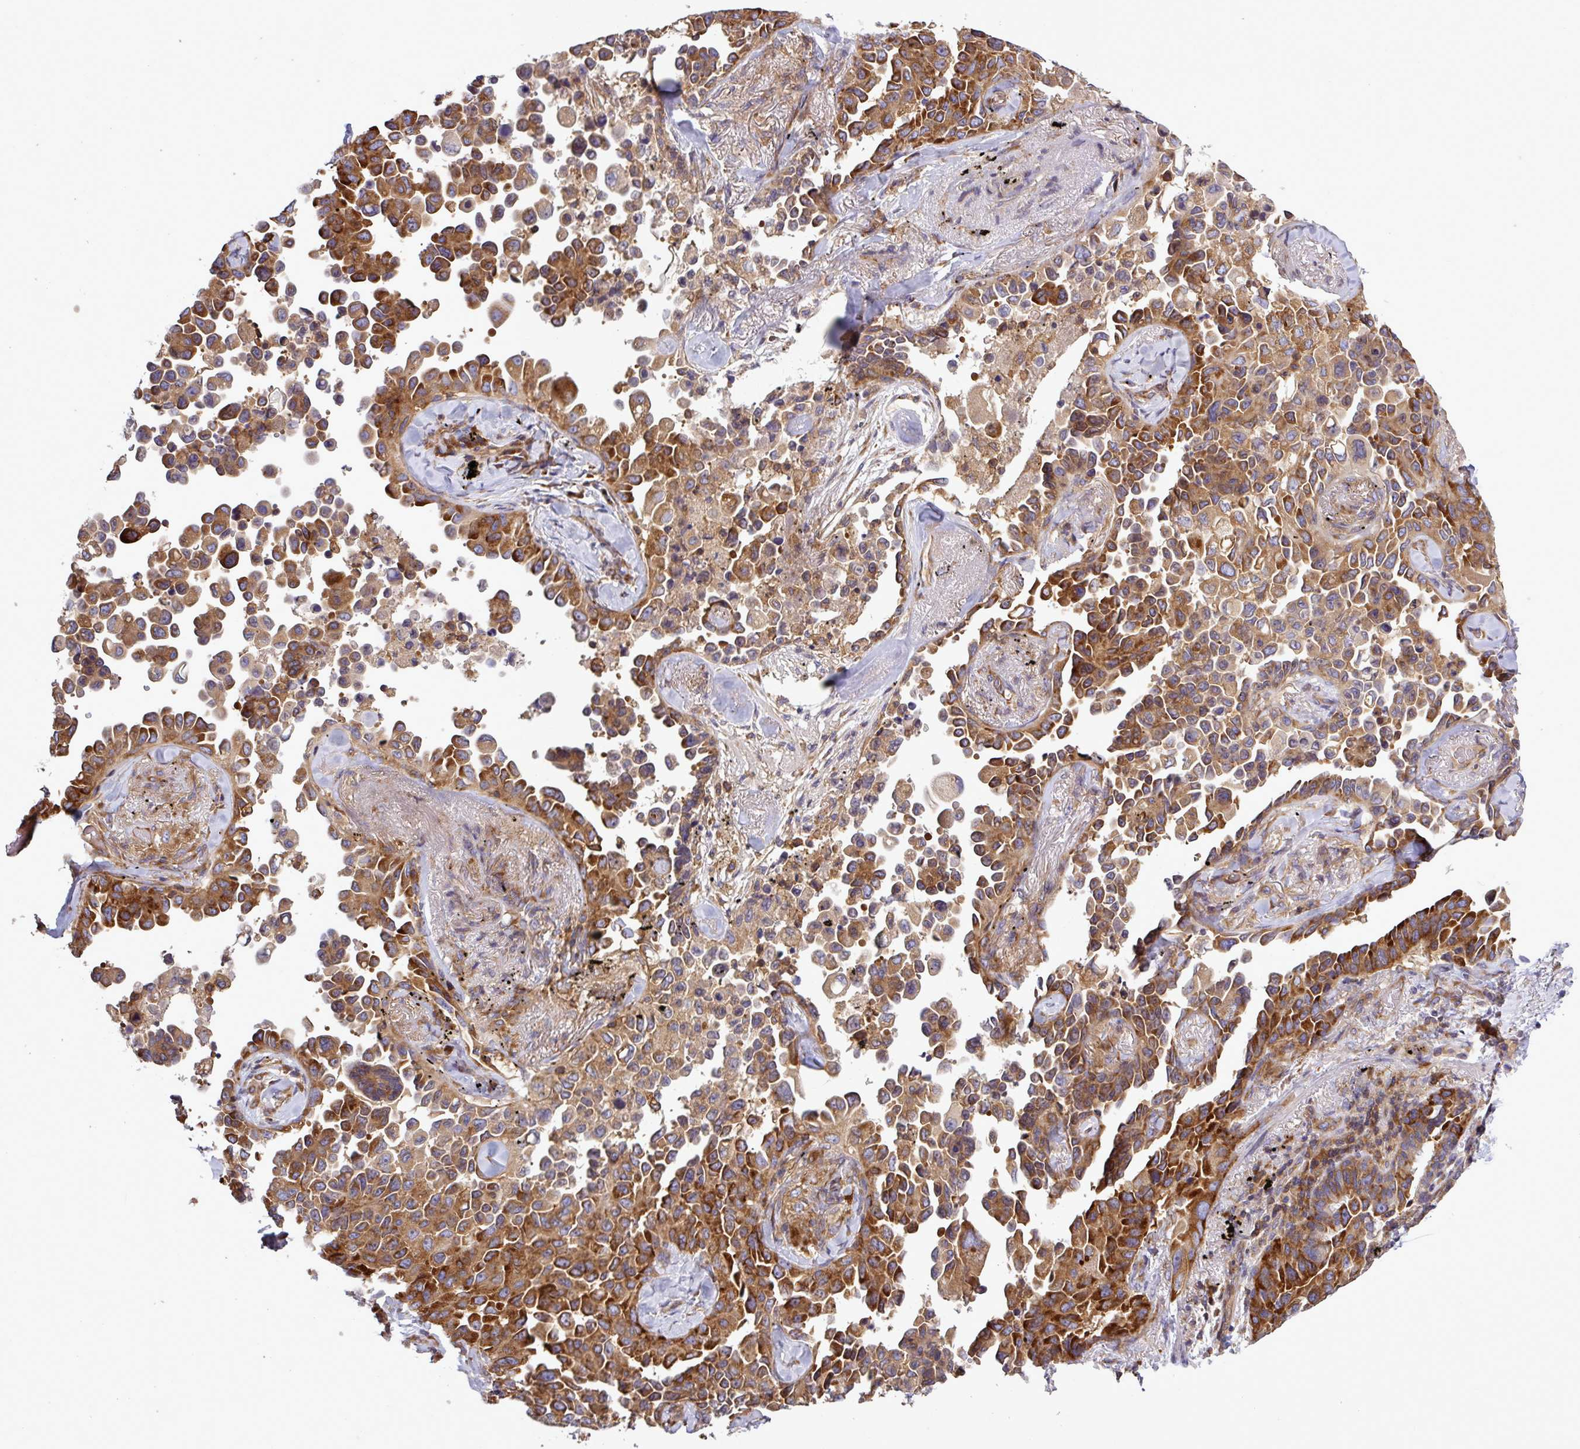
{"staining": {"intensity": "strong", "quantity": ">75%", "location": "cytoplasmic/membranous"}, "tissue": "lung cancer", "cell_type": "Tumor cells", "image_type": "cancer", "snomed": [{"axis": "morphology", "description": "Adenocarcinoma, NOS"}, {"axis": "topography", "description": "Lung"}], "caption": "Lung cancer (adenocarcinoma) stained with DAB IHC shows high levels of strong cytoplasmic/membranous staining in approximately >75% of tumor cells.", "gene": "LRRC74B", "patient": {"sex": "female", "age": 67}}